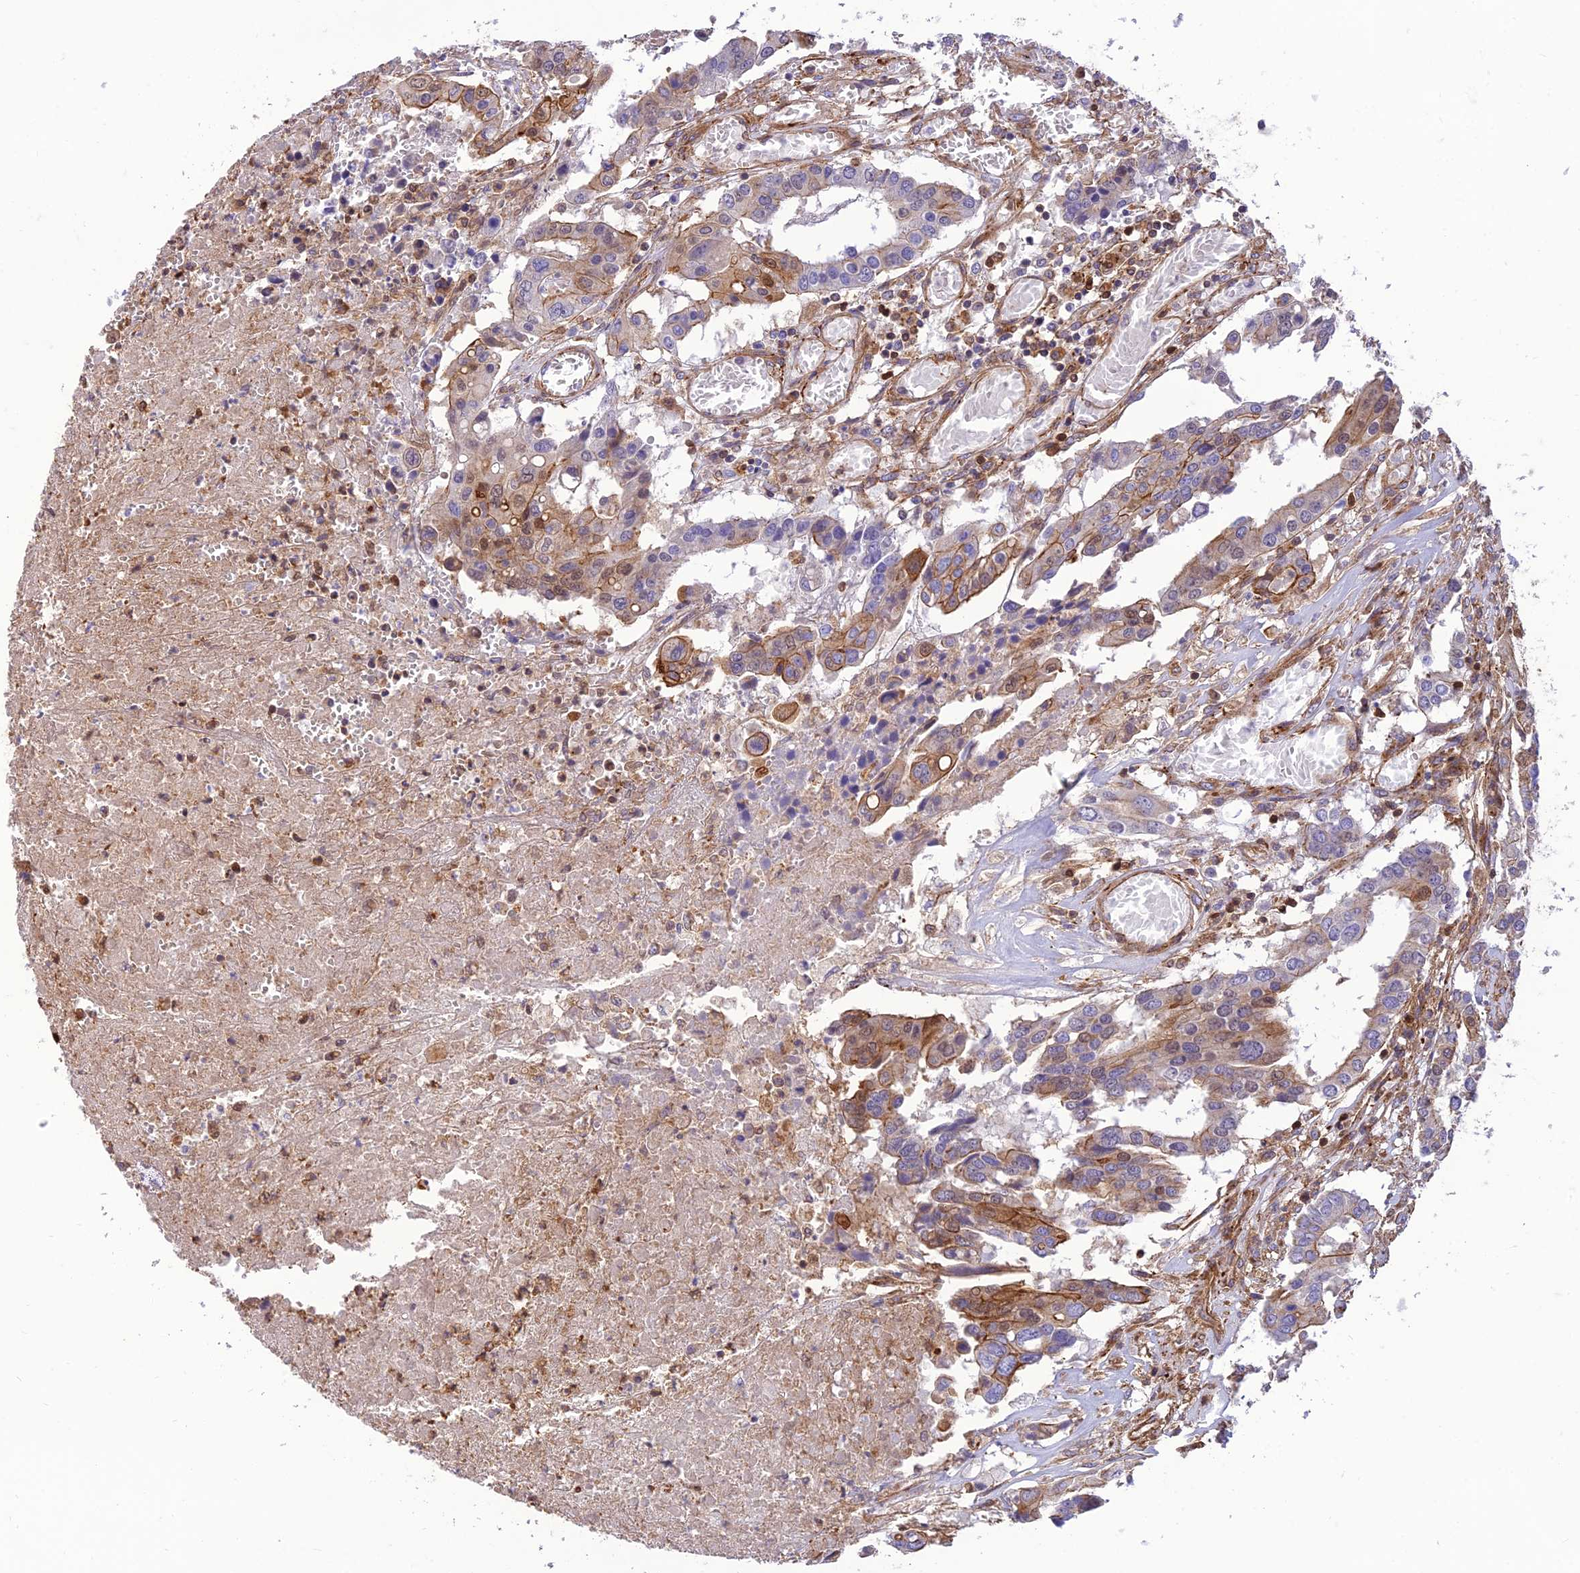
{"staining": {"intensity": "moderate", "quantity": "<25%", "location": "cytoplasmic/membranous,nuclear"}, "tissue": "colorectal cancer", "cell_type": "Tumor cells", "image_type": "cancer", "snomed": [{"axis": "morphology", "description": "Adenocarcinoma, NOS"}, {"axis": "topography", "description": "Colon"}], "caption": "Immunohistochemistry (IHC) photomicrograph of neoplastic tissue: human colorectal adenocarcinoma stained using immunohistochemistry (IHC) demonstrates low levels of moderate protein expression localized specifically in the cytoplasmic/membranous and nuclear of tumor cells, appearing as a cytoplasmic/membranous and nuclear brown color.", "gene": "HPSE2", "patient": {"sex": "male", "age": 77}}